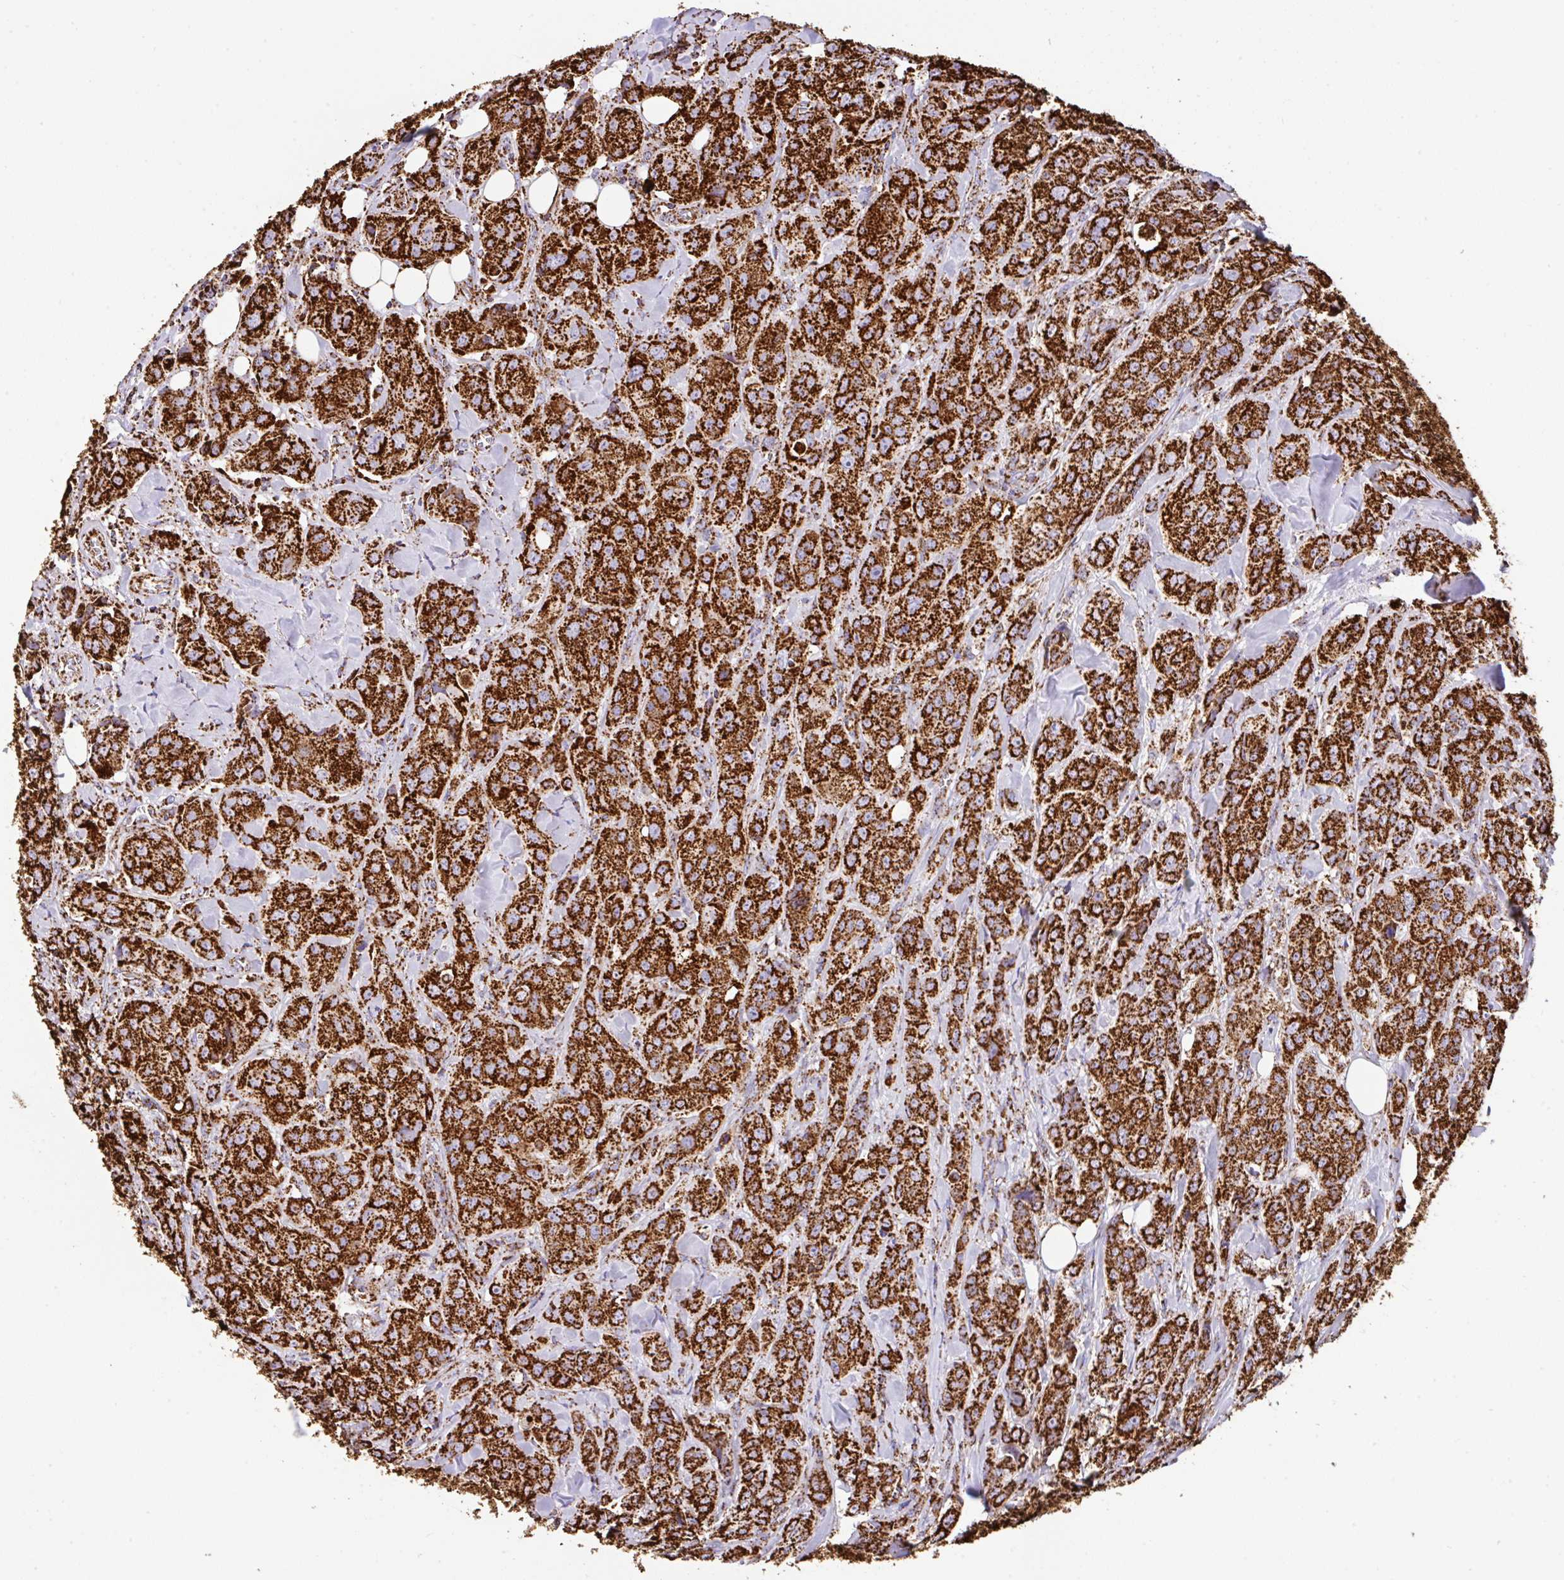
{"staining": {"intensity": "strong", "quantity": ">75%", "location": "cytoplasmic/membranous"}, "tissue": "breast cancer", "cell_type": "Tumor cells", "image_type": "cancer", "snomed": [{"axis": "morphology", "description": "Normal tissue, NOS"}, {"axis": "morphology", "description": "Duct carcinoma"}, {"axis": "topography", "description": "Breast"}], "caption": "Immunohistochemistry (IHC) photomicrograph of breast cancer stained for a protein (brown), which demonstrates high levels of strong cytoplasmic/membranous positivity in approximately >75% of tumor cells.", "gene": "ANKRD33B", "patient": {"sex": "female", "age": 43}}